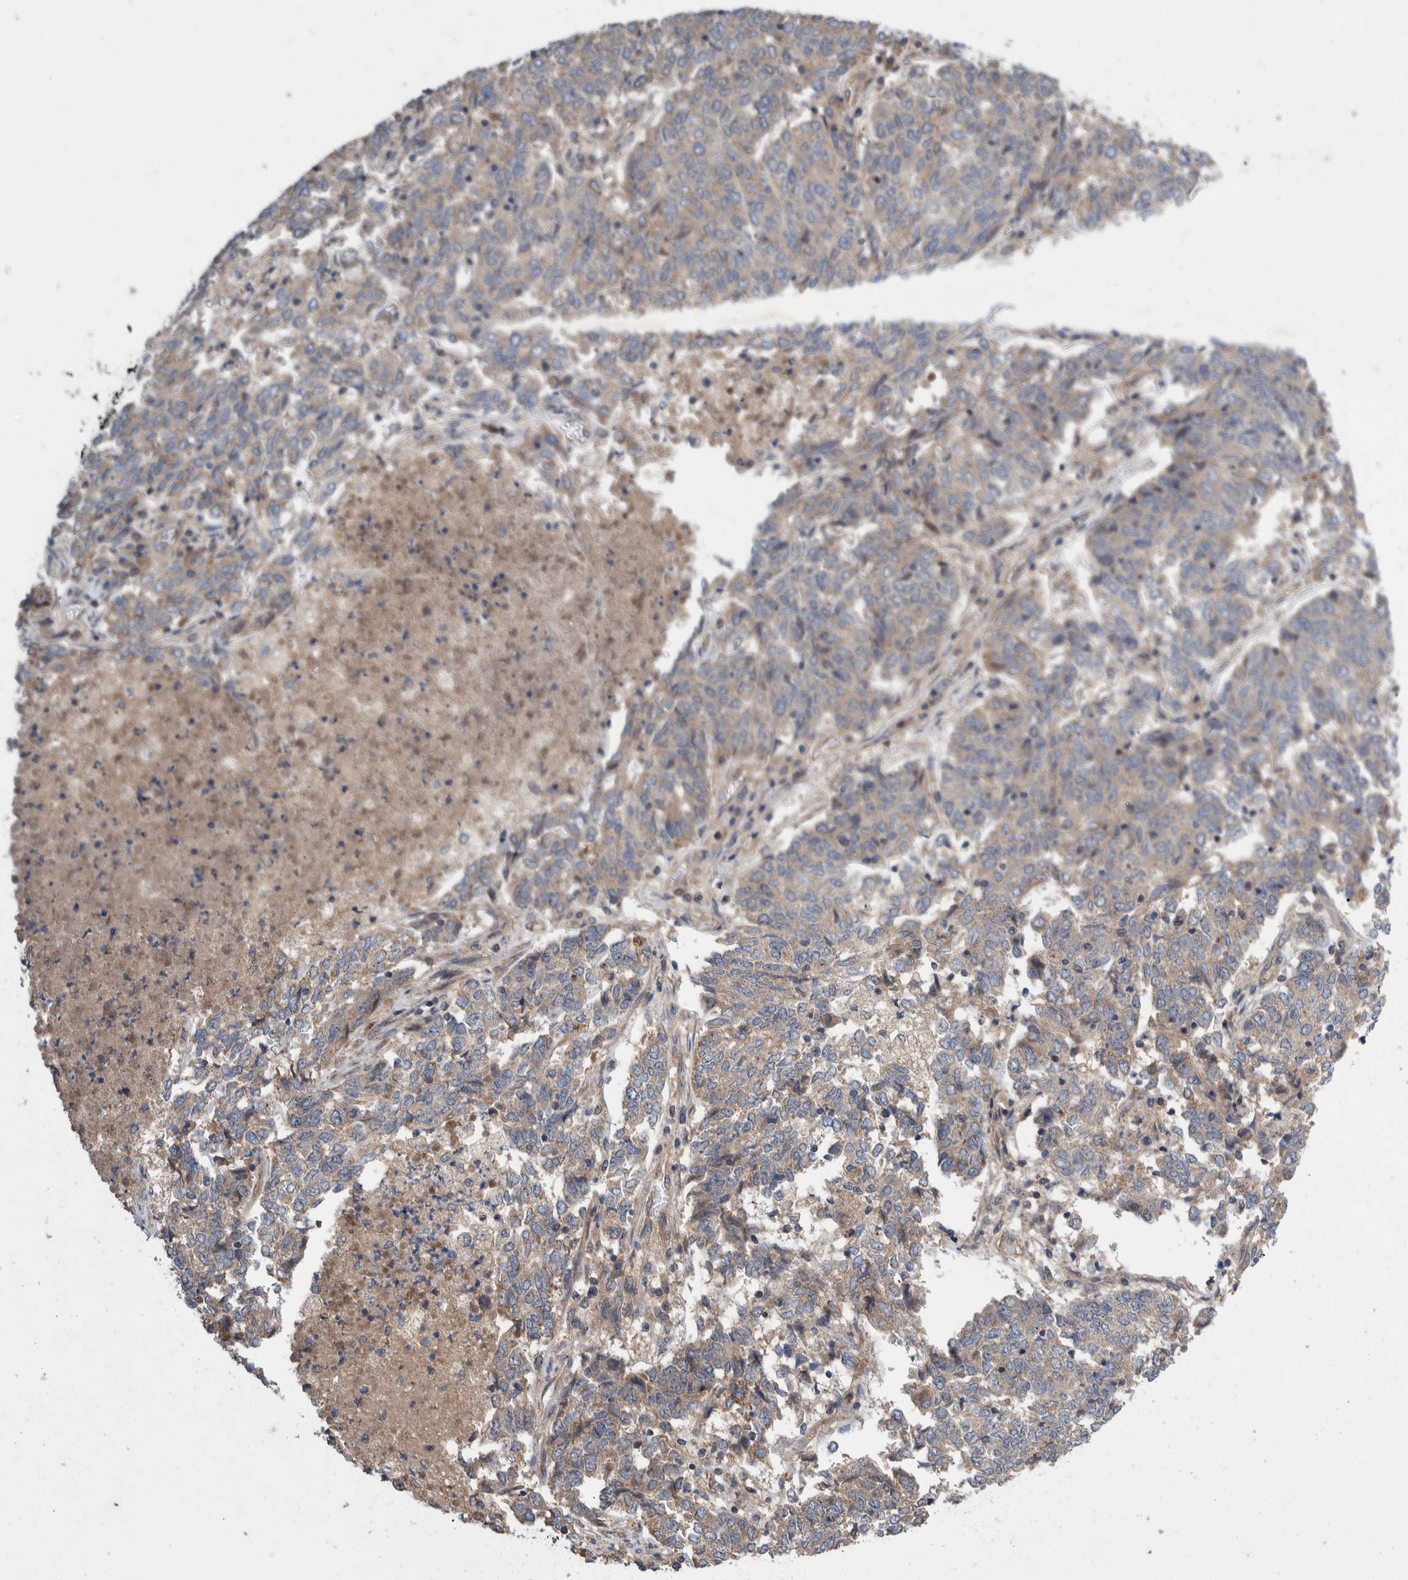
{"staining": {"intensity": "weak", "quantity": "25%-75%", "location": "cytoplasmic/membranous"}, "tissue": "endometrial cancer", "cell_type": "Tumor cells", "image_type": "cancer", "snomed": [{"axis": "morphology", "description": "Adenocarcinoma, NOS"}, {"axis": "topography", "description": "Endometrium"}], "caption": "A brown stain labels weak cytoplasmic/membranous expression of a protein in human adenocarcinoma (endometrial) tumor cells.", "gene": "PIK3R6", "patient": {"sex": "female", "age": 80}}